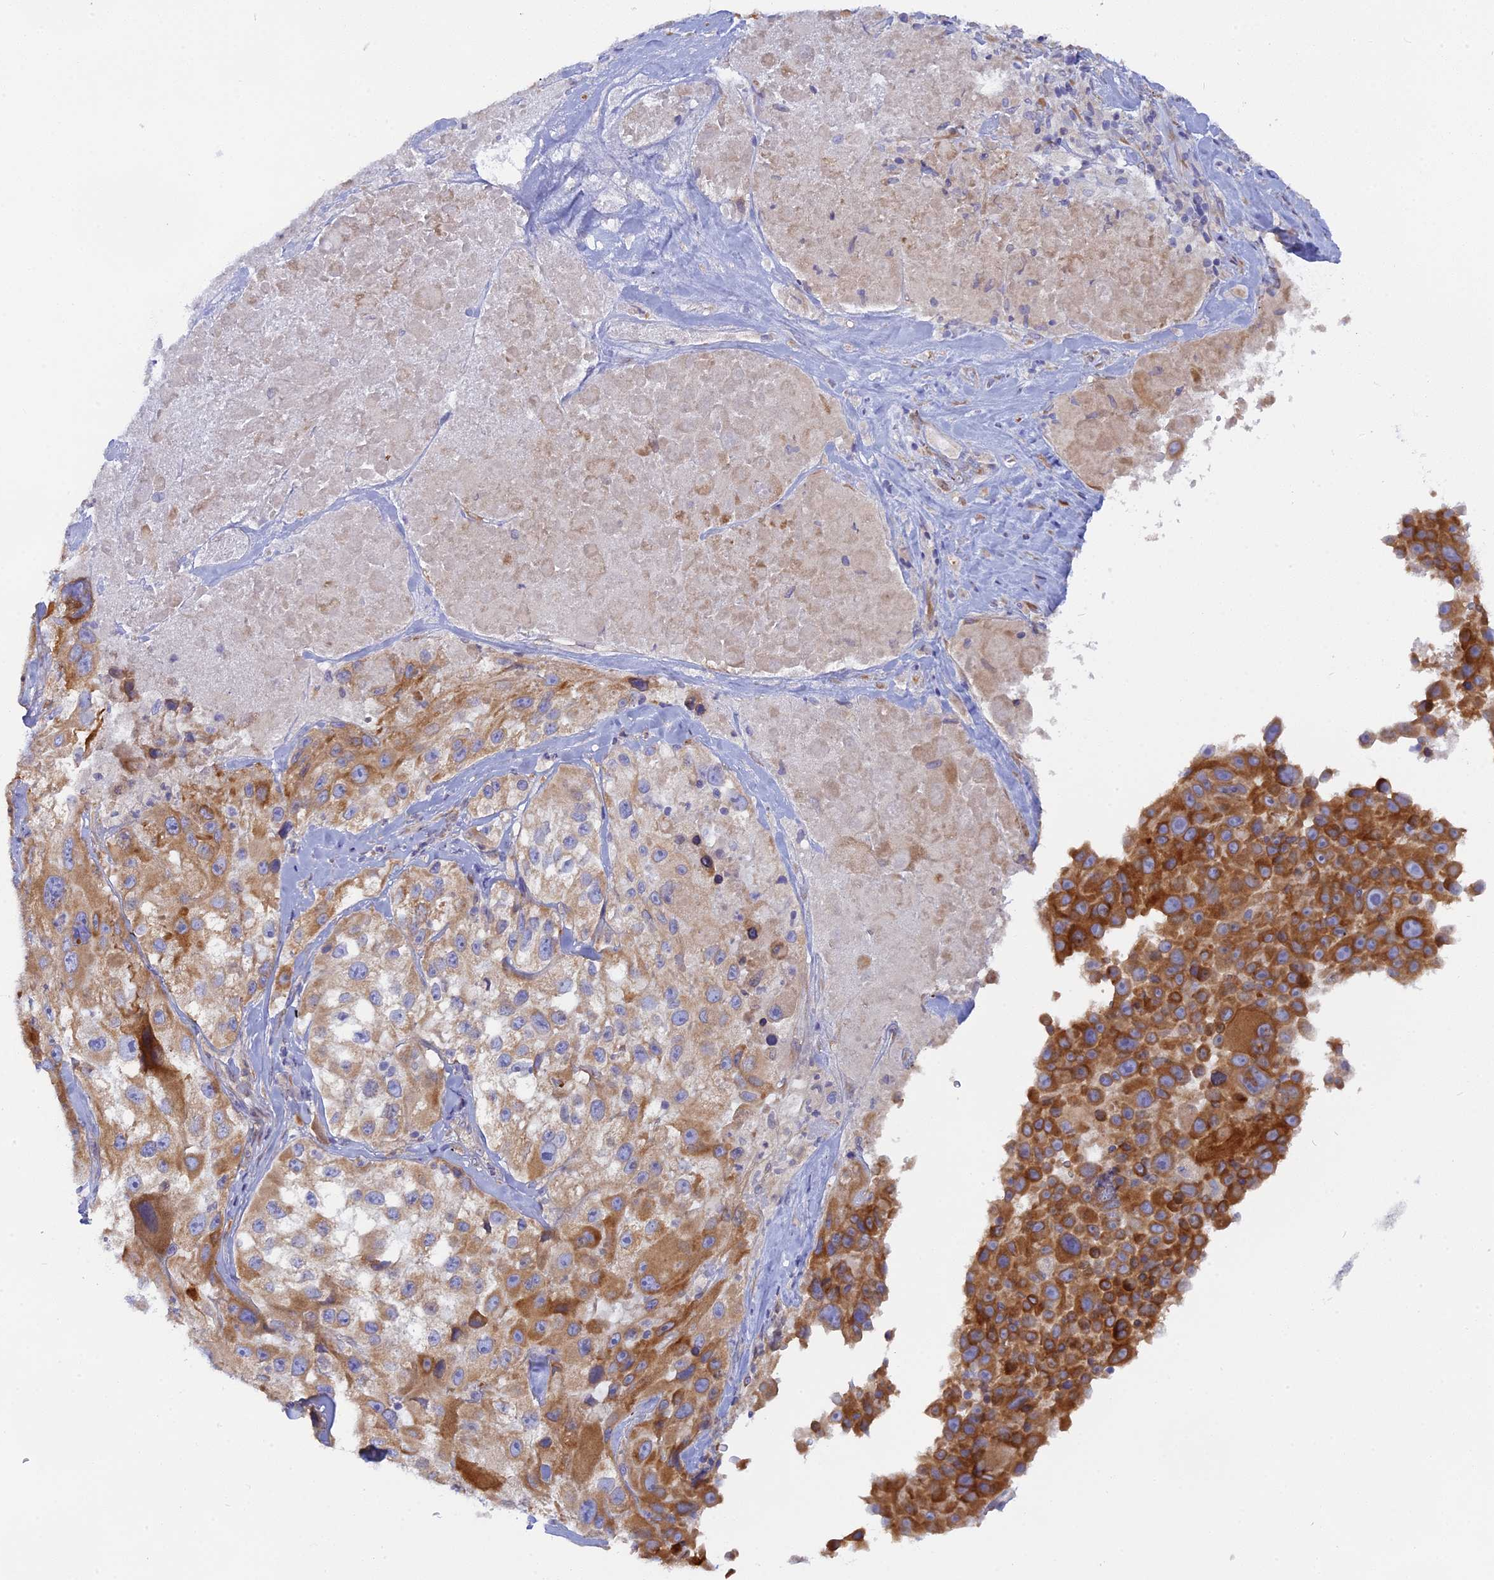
{"staining": {"intensity": "moderate", "quantity": ">75%", "location": "cytoplasmic/membranous"}, "tissue": "melanoma", "cell_type": "Tumor cells", "image_type": "cancer", "snomed": [{"axis": "morphology", "description": "Malignant melanoma, Metastatic site"}, {"axis": "topography", "description": "Lymph node"}], "caption": "IHC of human melanoma shows medium levels of moderate cytoplasmic/membranous staining in about >75% of tumor cells.", "gene": "TLCD1", "patient": {"sex": "male", "age": 62}}